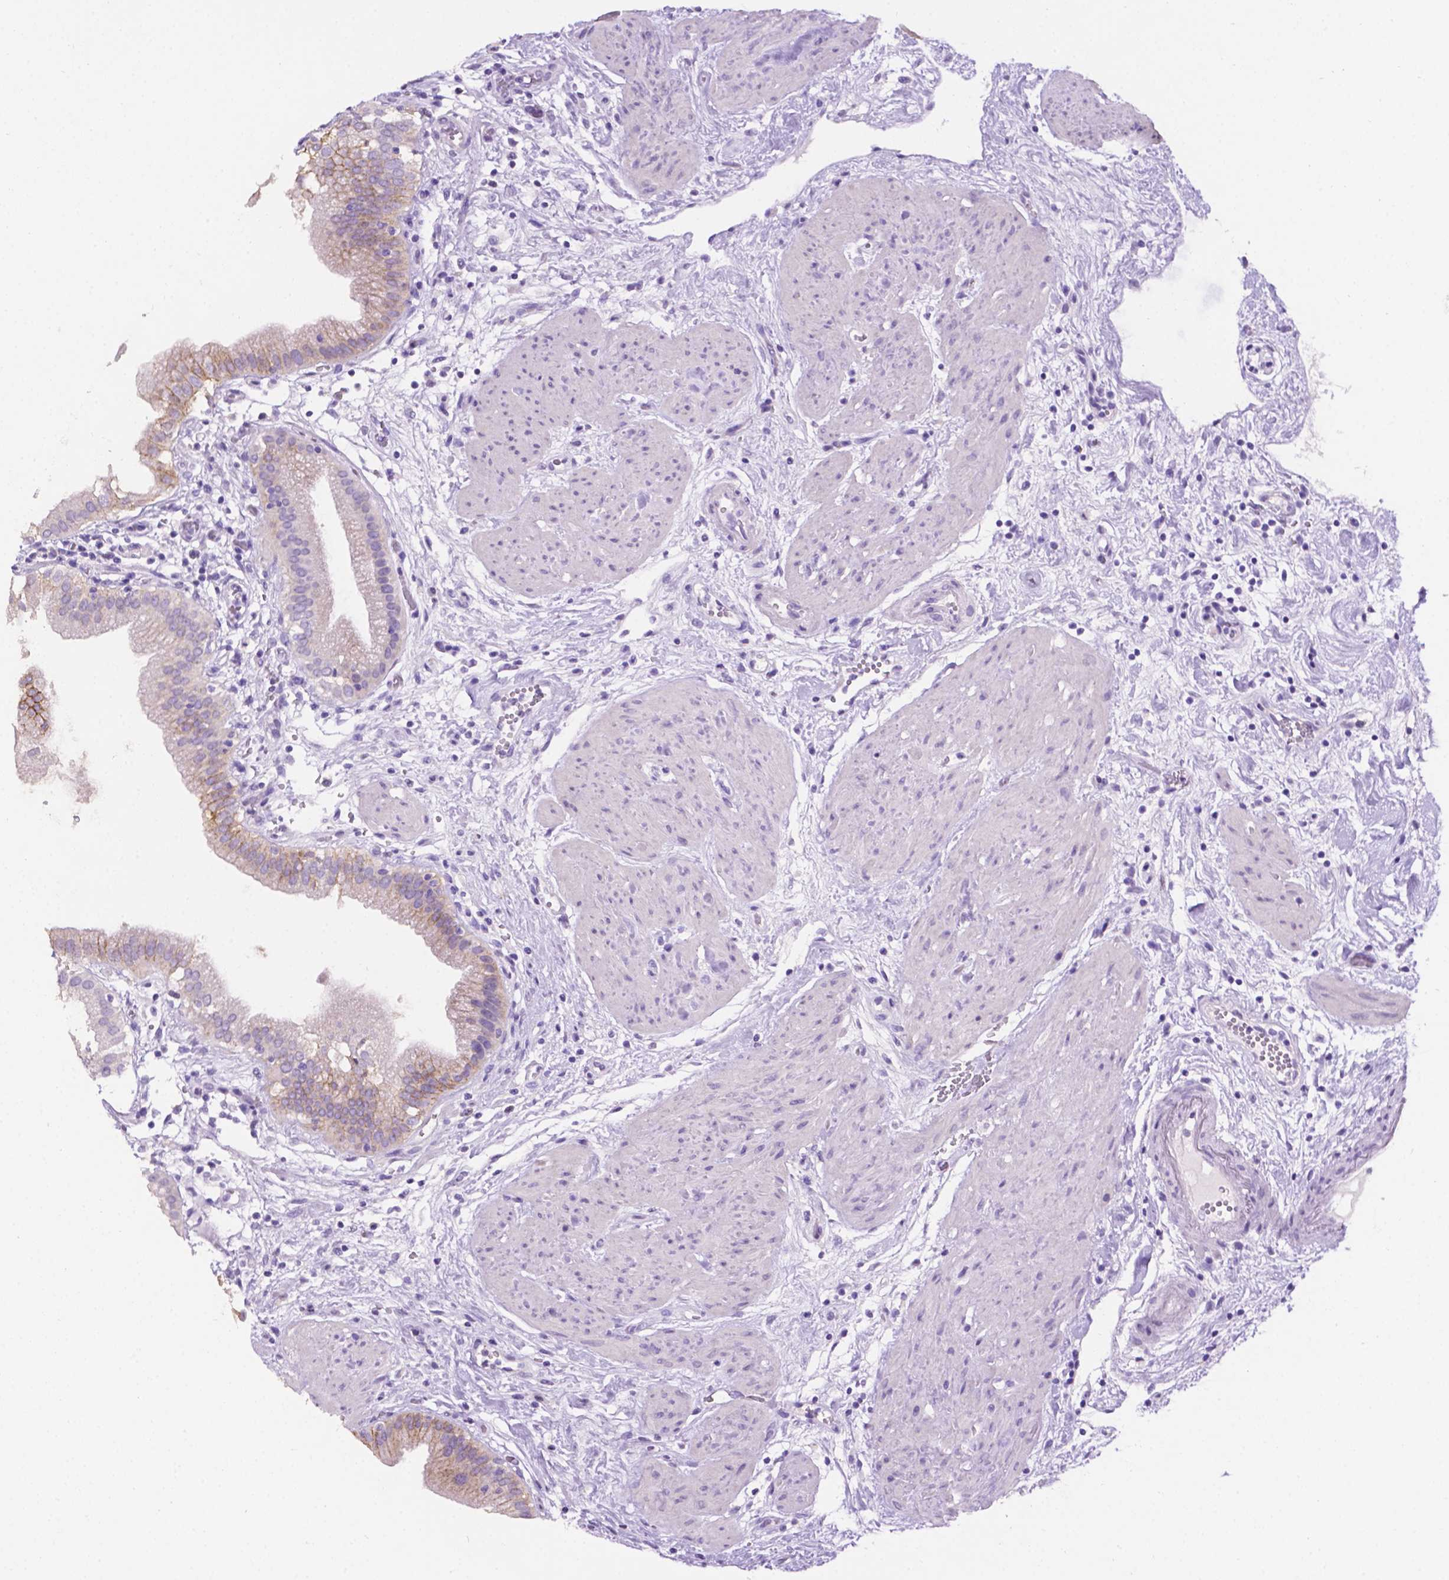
{"staining": {"intensity": "moderate", "quantity": "25%-75%", "location": "cytoplasmic/membranous"}, "tissue": "gallbladder", "cell_type": "Glandular cells", "image_type": "normal", "snomed": [{"axis": "morphology", "description": "Normal tissue, NOS"}, {"axis": "topography", "description": "Gallbladder"}], "caption": "Immunohistochemistry (DAB) staining of normal gallbladder demonstrates moderate cytoplasmic/membranous protein expression in approximately 25%-75% of glandular cells. Immunohistochemistry stains the protein in brown and the nuclei are stained blue.", "gene": "TACSTD2", "patient": {"sex": "female", "age": 65}}